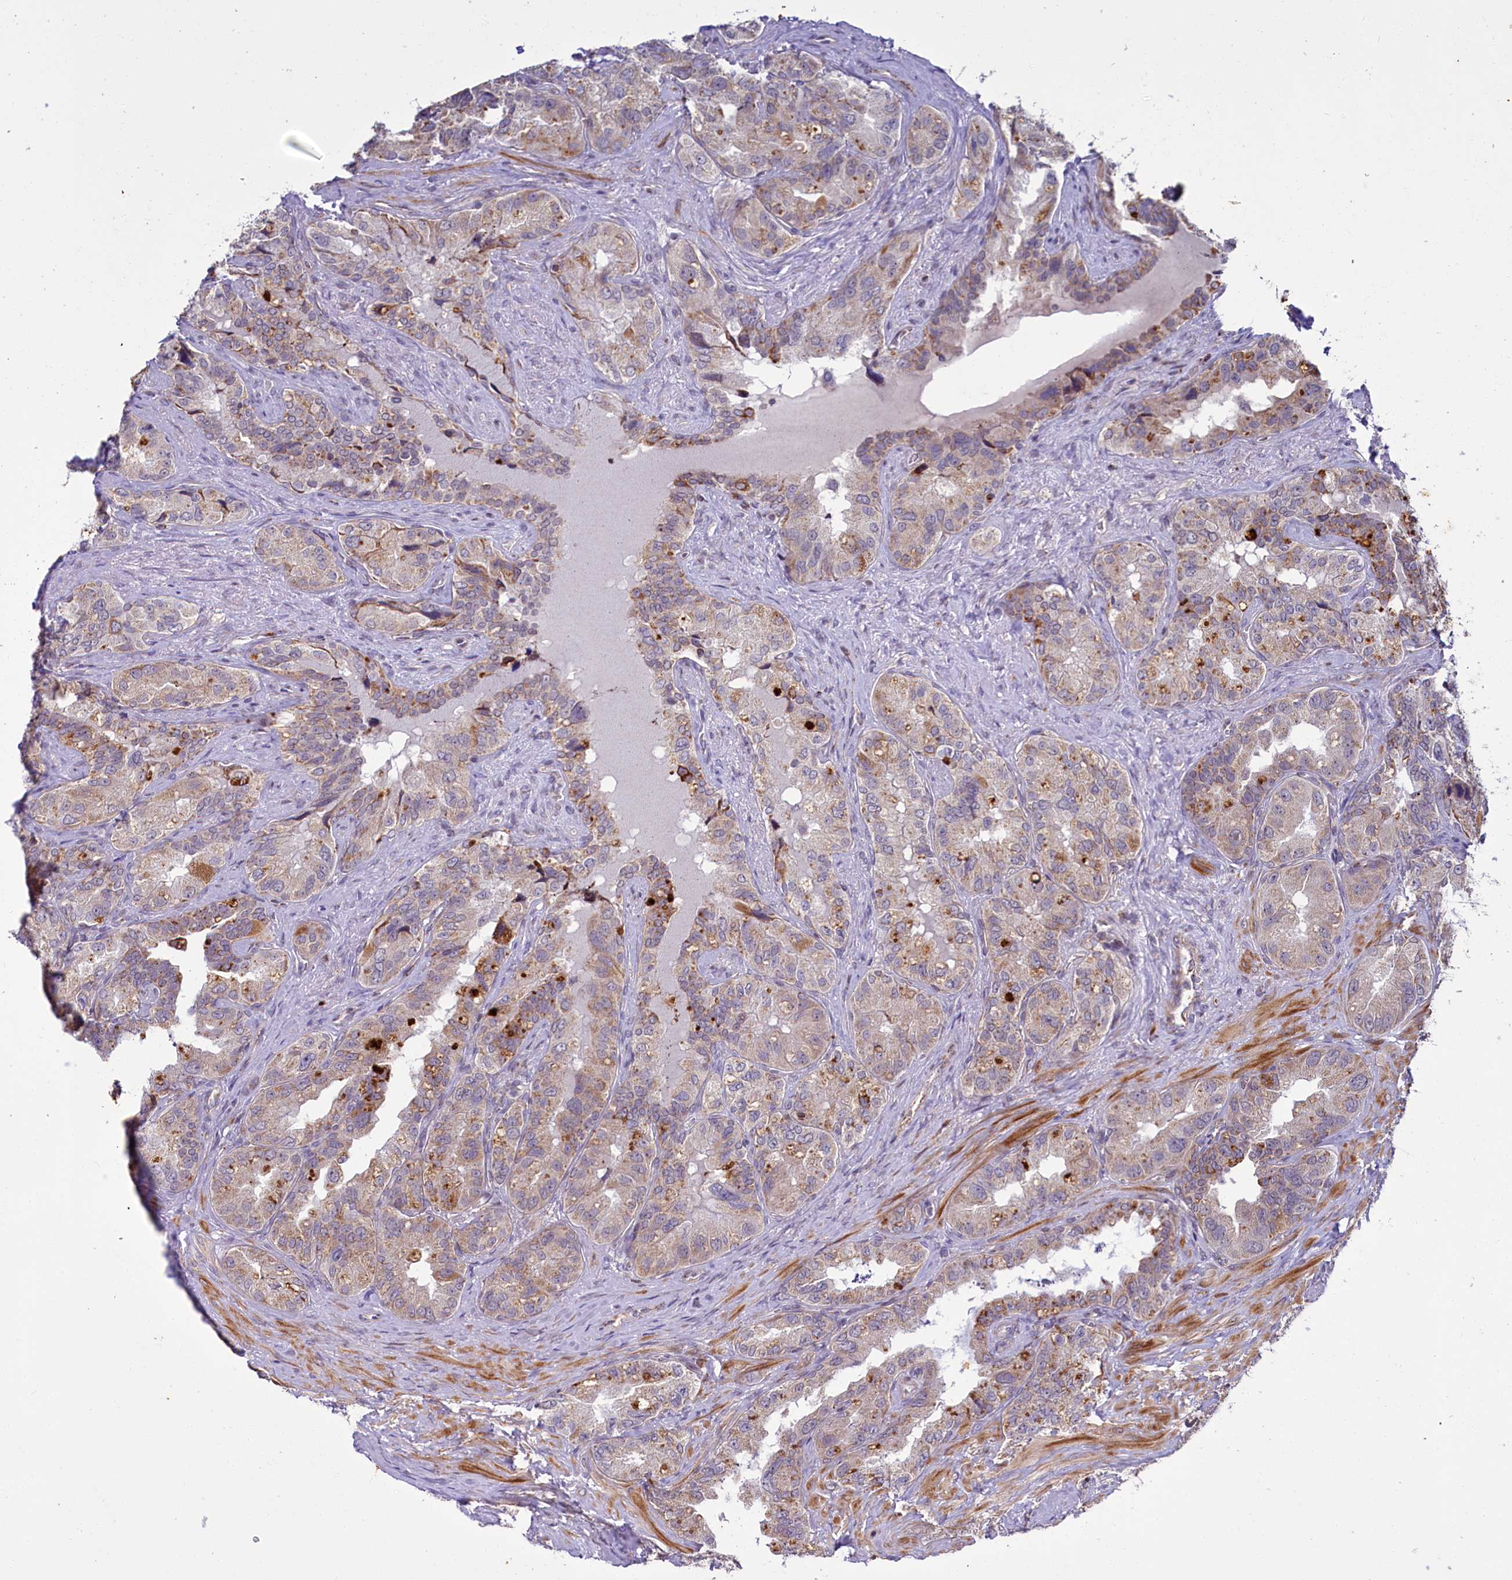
{"staining": {"intensity": "weak", "quantity": ">75%", "location": "cytoplasmic/membranous"}, "tissue": "seminal vesicle", "cell_type": "Glandular cells", "image_type": "normal", "snomed": [{"axis": "morphology", "description": "Normal tissue, NOS"}, {"axis": "topography", "description": "Seminal veicle"}, {"axis": "topography", "description": "Peripheral nerve tissue"}], "caption": "The micrograph shows a brown stain indicating the presence of a protein in the cytoplasmic/membranous of glandular cells in seminal vesicle.", "gene": "DYNC2H1", "patient": {"sex": "male", "age": 67}}